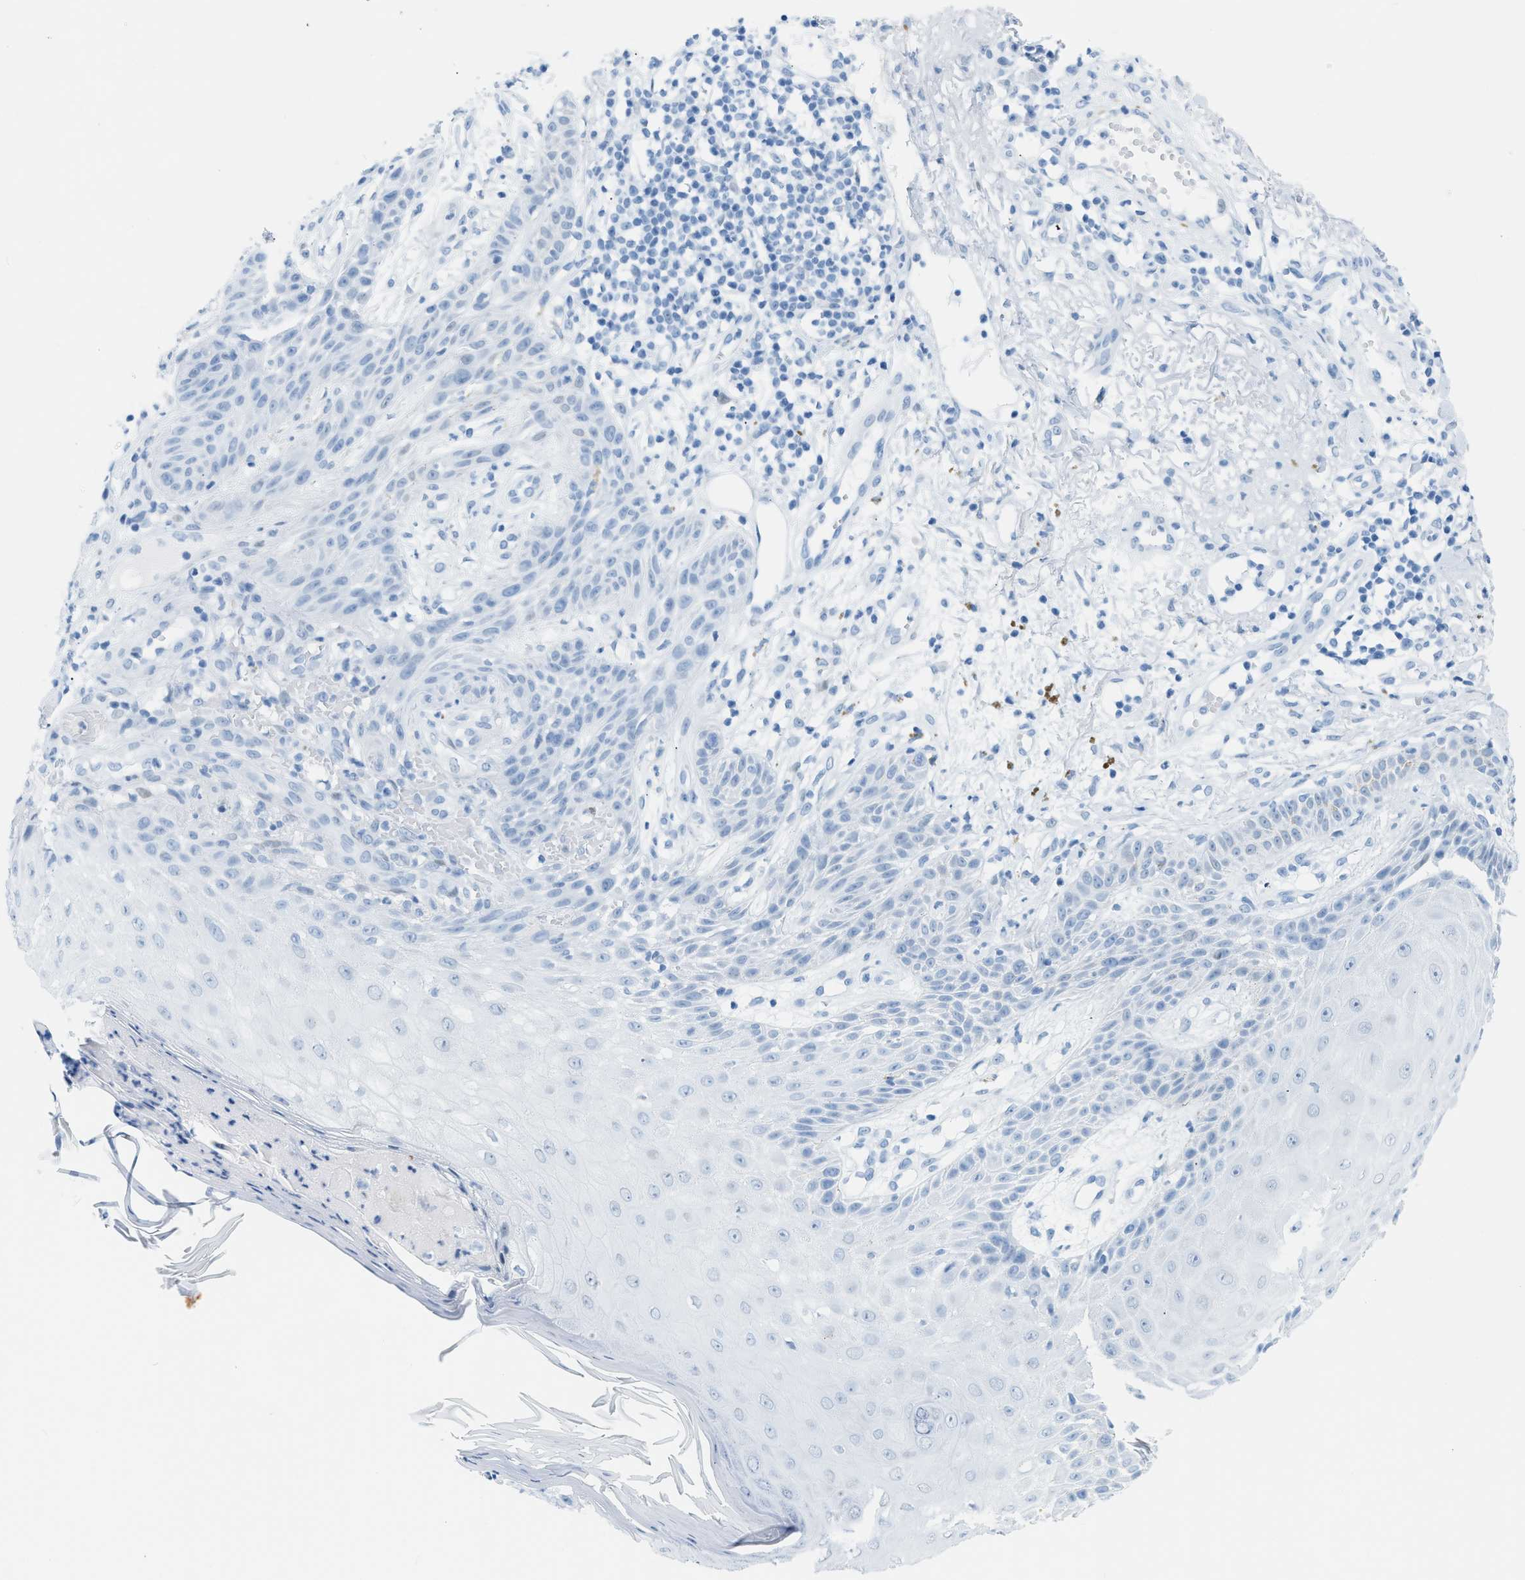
{"staining": {"intensity": "negative", "quantity": "none", "location": "none"}, "tissue": "skin cancer", "cell_type": "Tumor cells", "image_type": "cancer", "snomed": [{"axis": "morphology", "description": "Normal tissue, NOS"}, {"axis": "morphology", "description": "Basal cell carcinoma"}, {"axis": "topography", "description": "Skin"}], "caption": "DAB immunohistochemical staining of human skin cancer (basal cell carcinoma) shows no significant positivity in tumor cells.", "gene": "DES", "patient": {"sex": "male", "age": 79}}